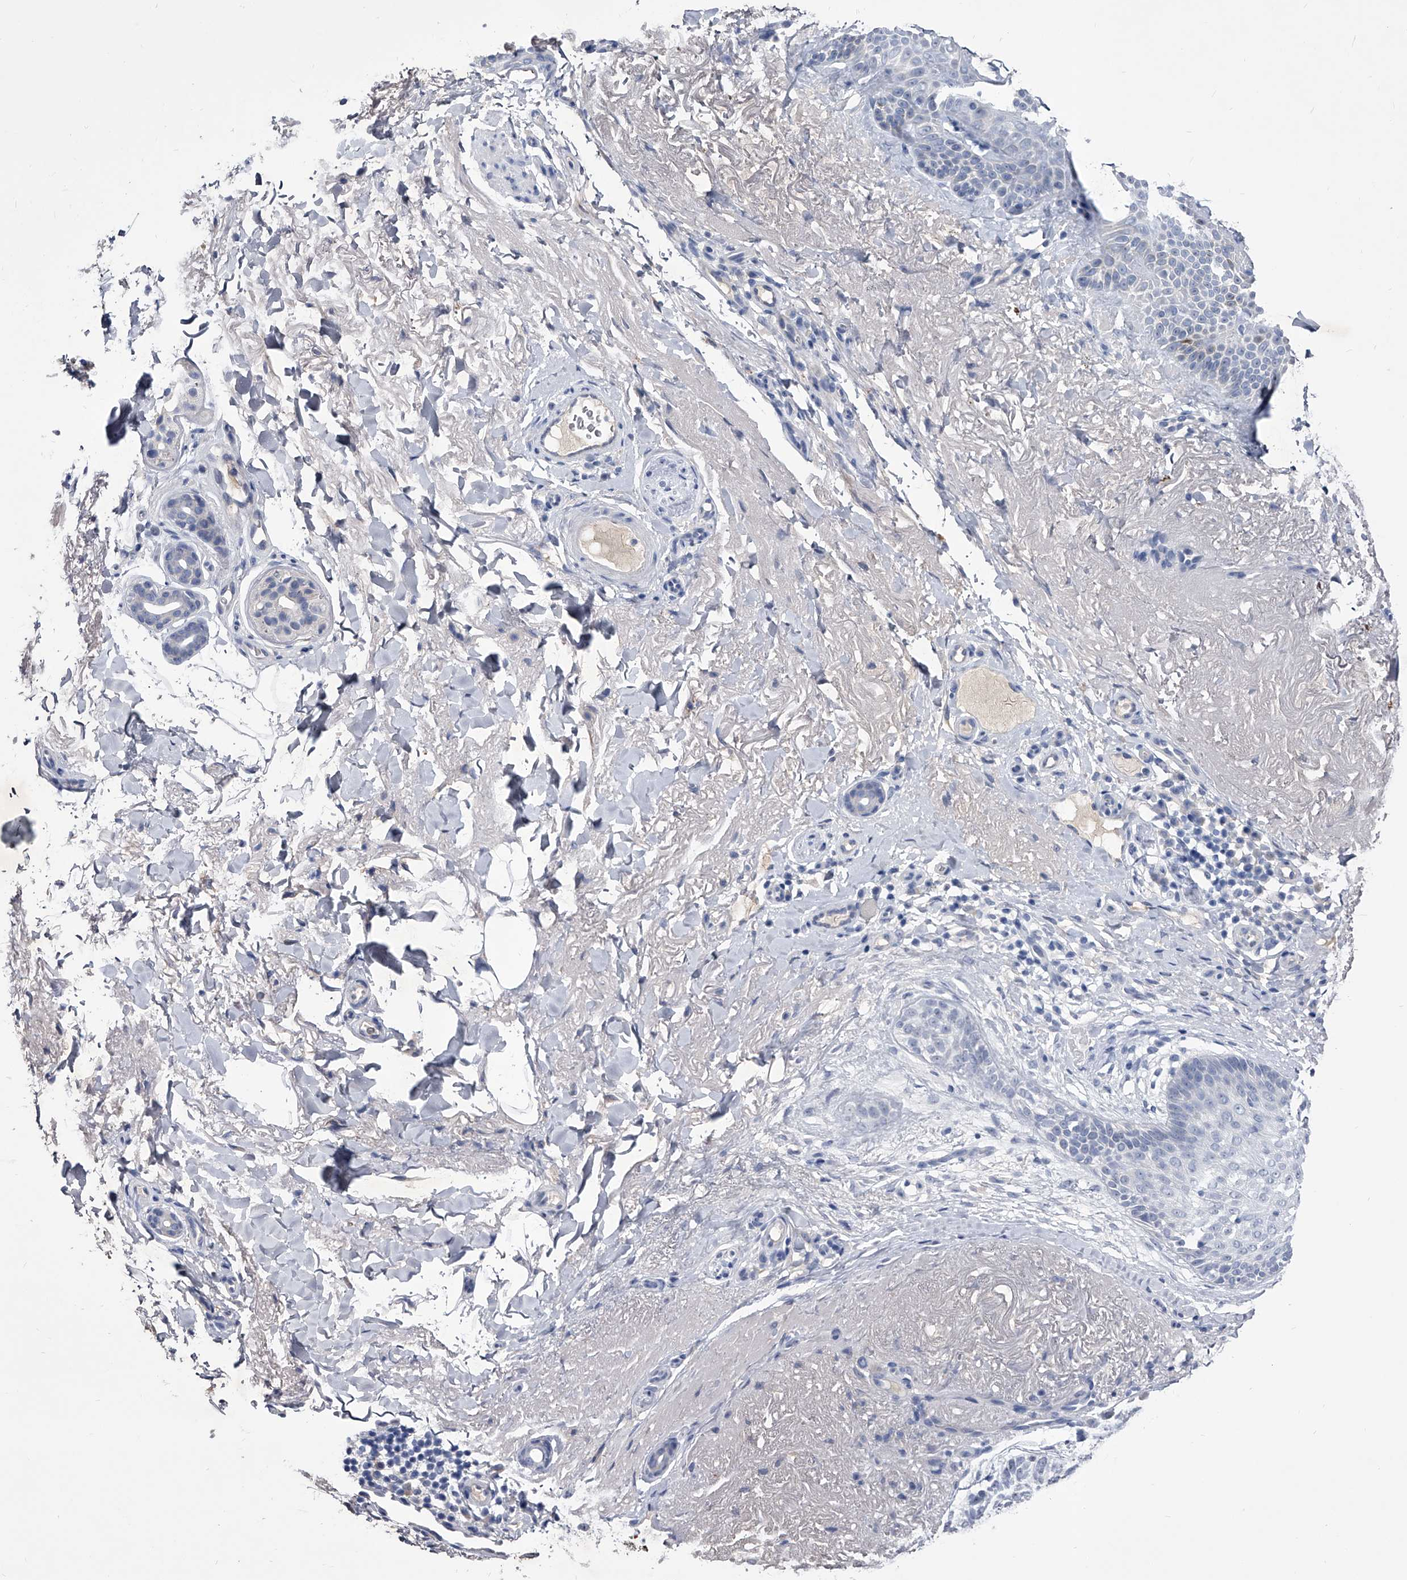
{"staining": {"intensity": "negative", "quantity": "none", "location": "none"}, "tissue": "skin cancer", "cell_type": "Tumor cells", "image_type": "cancer", "snomed": [{"axis": "morphology", "description": "Basal cell carcinoma"}, {"axis": "topography", "description": "Skin"}], "caption": "This is an immunohistochemistry micrograph of skin cancer. There is no expression in tumor cells.", "gene": "CRISP2", "patient": {"sex": "female", "age": 85}}